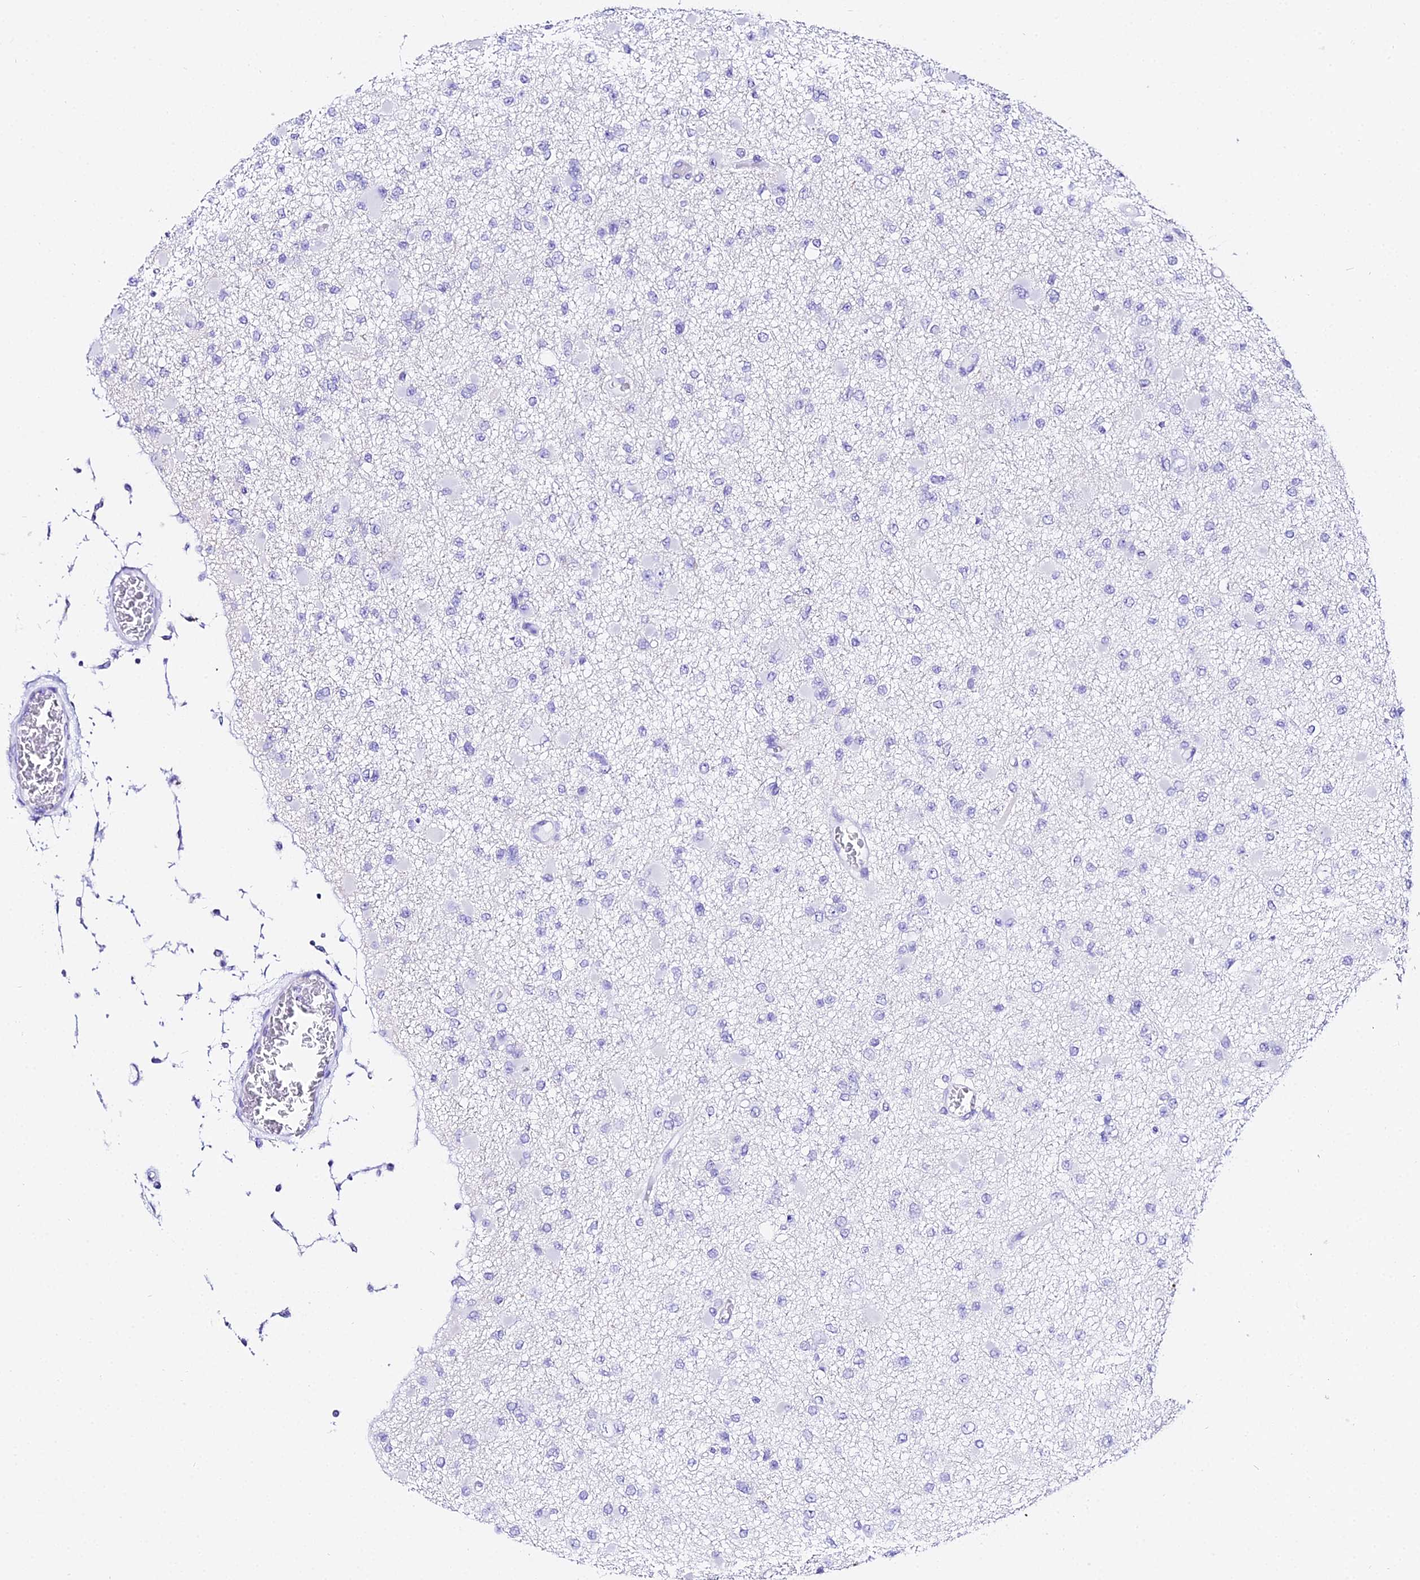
{"staining": {"intensity": "negative", "quantity": "none", "location": "none"}, "tissue": "glioma", "cell_type": "Tumor cells", "image_type": "cancer", "snomed": [{"axis": "morphology", "description": "Glioma, malignant, Low grade"}, {"axis": "topography", "description": "Brain"}], "caption": "Immunohistochemical staining of human glioma shows no significant expression in tumor cells.", "gene": "TRMT44", "patient": {"sex": "female", "age": 22}}